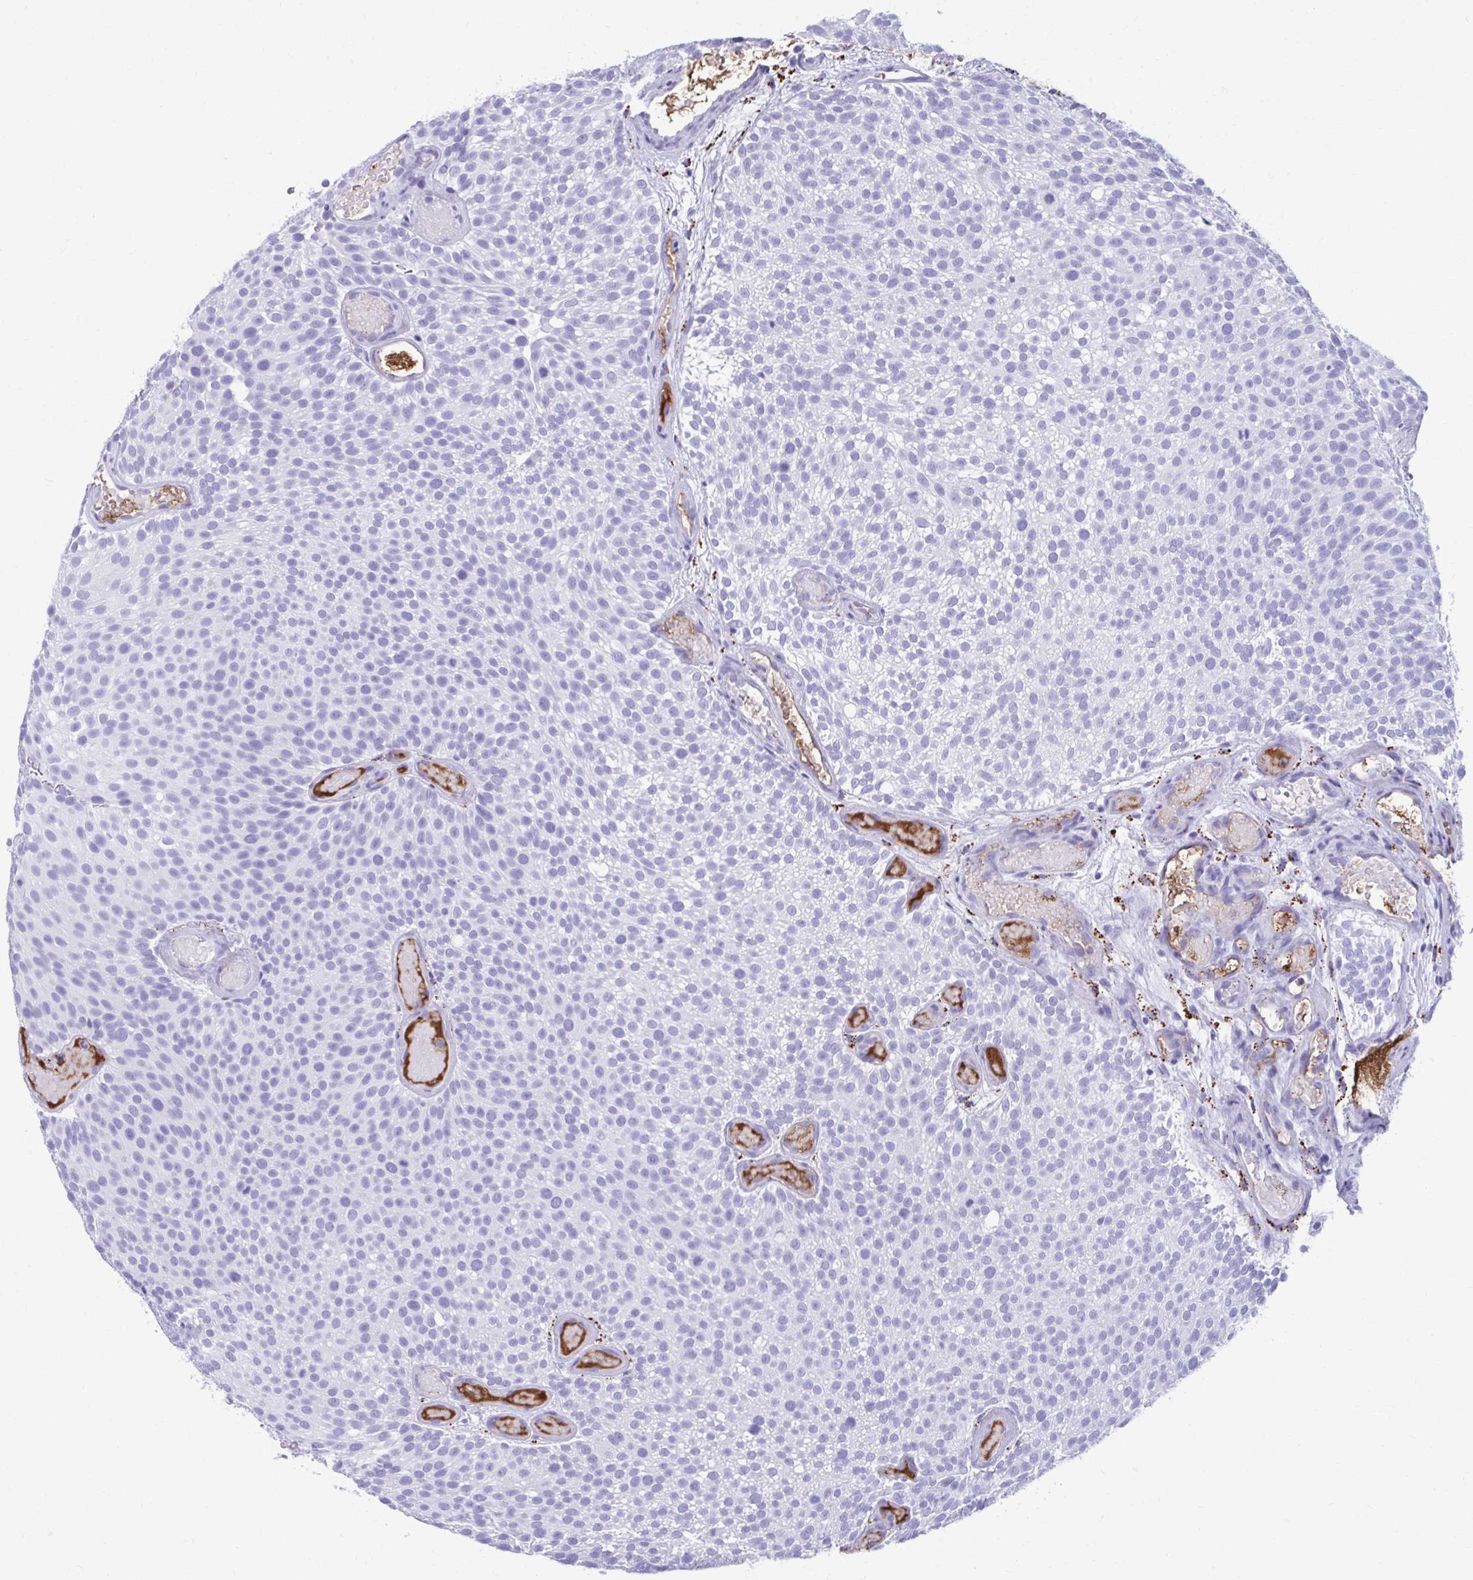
{"staining": {"intensity": "negative", "quantity": "none", "location": "none"}, "tissue": "urothelial cancer", "cell_type": "Tumor cells", "image_type": "cancer", "snomed": [{"axis": "morphology", "description": "Urothelial carcinoma, Low grade"}, {"axis": "topography", "description": "Urinary bladder"}], "caption": "There is no significant staining in tumor cells of urothelial cancer. (DAB (3,3'-diaminobenzidine) immunohistochemistry (IHC) with hematoxylin counter stain).", "gene": "SMIM9", "patient": {"sex": "male", "age": 78}}